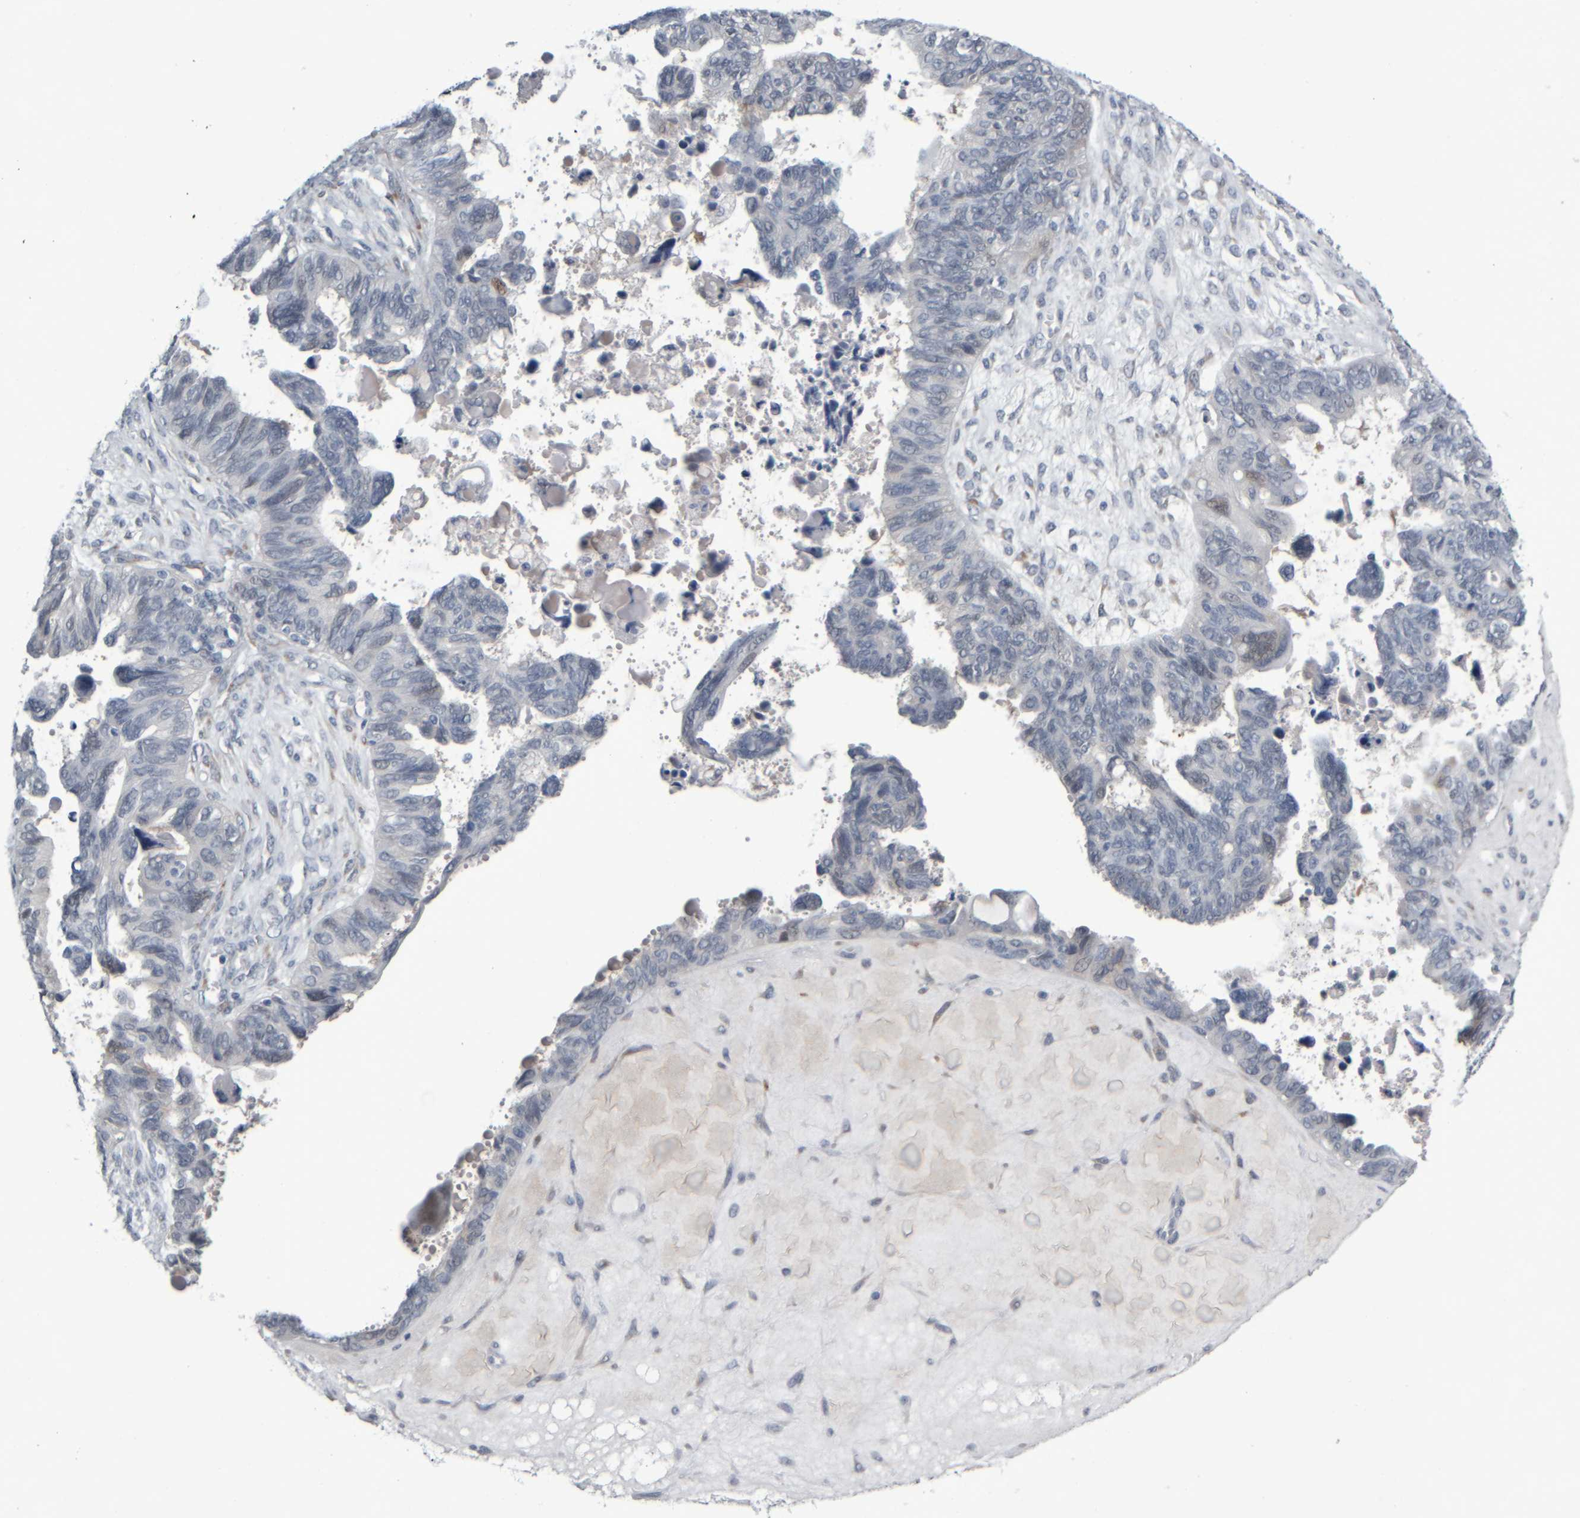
{"staining": {"intensity": "negative", "quantity": "none", "location": "none"}, "tissue": "ovarian cancer", "cell_type": "Tumor cells", "image_type": "cancer", "snomed": [{"axis": "morphology", "description": "Cystadenocarcinoma, serous, NOS"}, {"axis": "topography", "description": "Ovary"}], "caption": "A high-resolution image shows immunohistochemistry staining of ovarian cancer (serous cystadenocarcinoma), which exhibits no significant expression in tumor cells.", "gene": "COL14A1", "patient": {"sex": "female", "age": 79}}